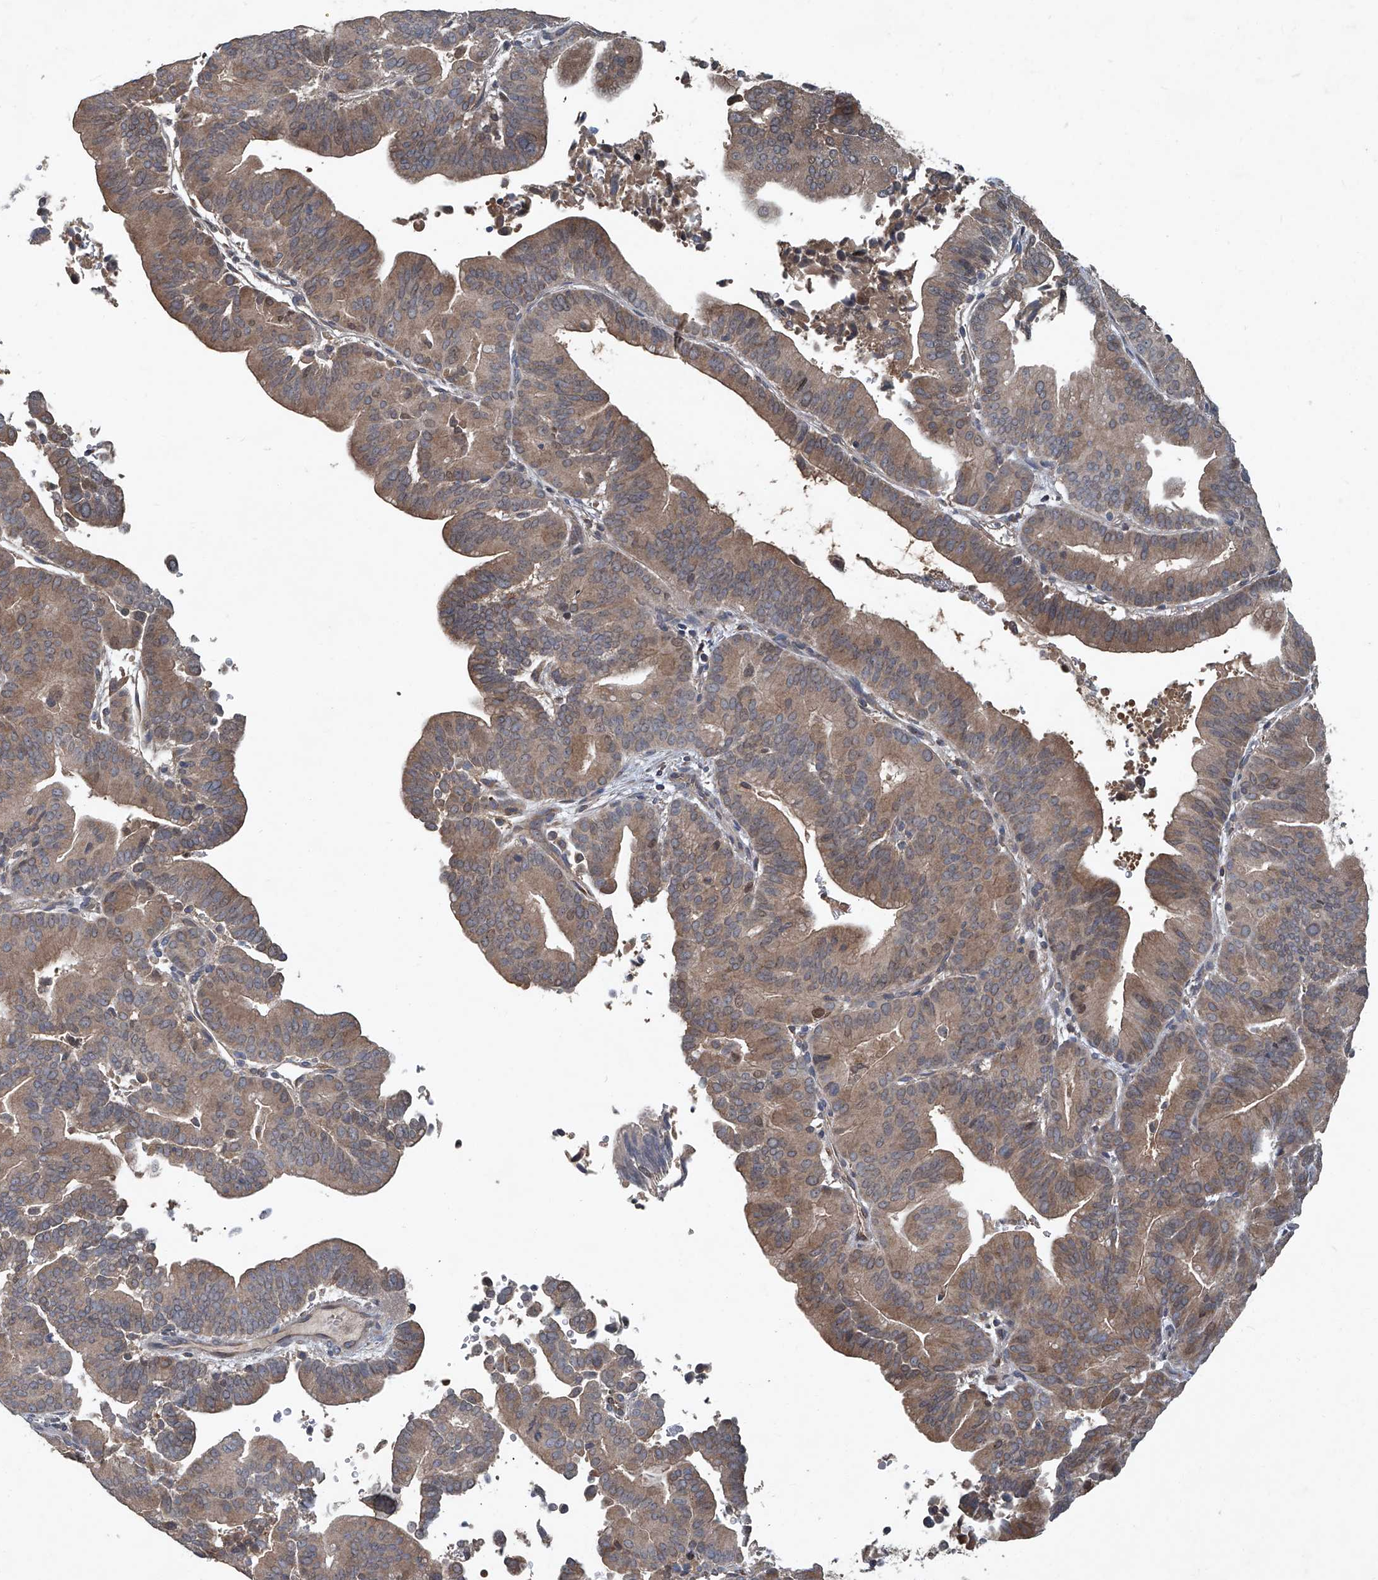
{"staining": {"intensity": "moderate", "quantity": ">75%", "location": "cytoplasmic/membranous"}, "tissue": "liver cancer", "cell_type": "Tumor cells", "image_type": "cancer", "snomed": [{"axis": "morphology", "description": "Cholangiocarcinoma"}, {"axis": "topography", "description": "Liver"}], "caption": "Immunohistochemical staining of cholangiocarcinoma (liver) demonstrates moderate cytoplasmic/membranous protein positivity in approximately >75% of tumor cells.", "gene": "ANKRD34A", "patient": {"sex": "female", "age": 75}}